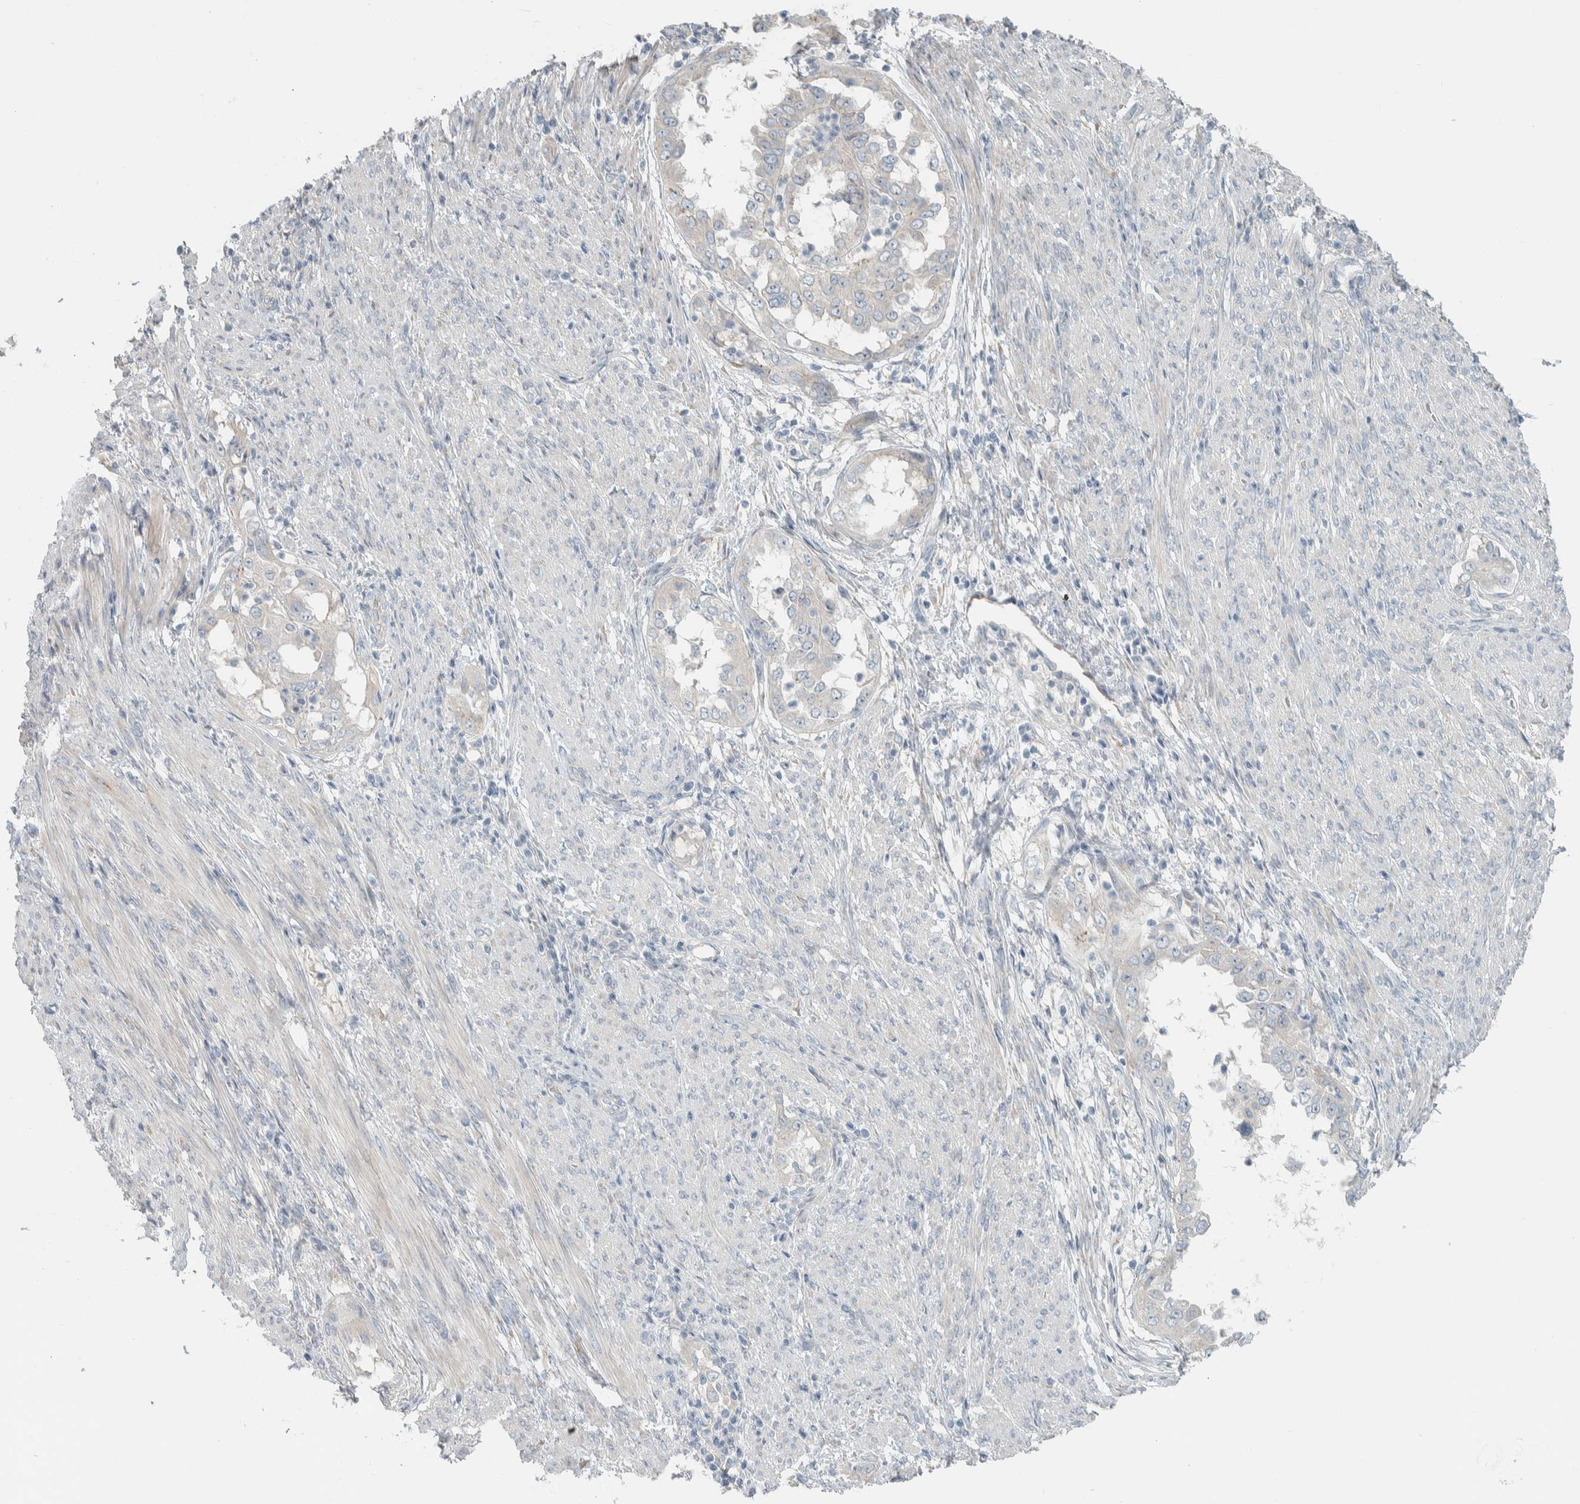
{"staining": {"intensity": "negative", "quantity": "none", "location": "none"}, "tissue": "endometrial cancer", "cell_type": "Tumor cells", "image_type": "cancer", "snomed": [{"axis": "morphology", "description": "Adenocarcinoma, NOS"}, {"axis": "topography", "description": "Endometrium"}], "caption": "This histopathology image is of endometrial adenocarcinoma stained with immunohistochemistry to label a protein in brown with the nuclei are counter-stained blue. There is no staining in tumor cells.", "gene": "HGS", "patient": {"sex": "female", "age": 85}}